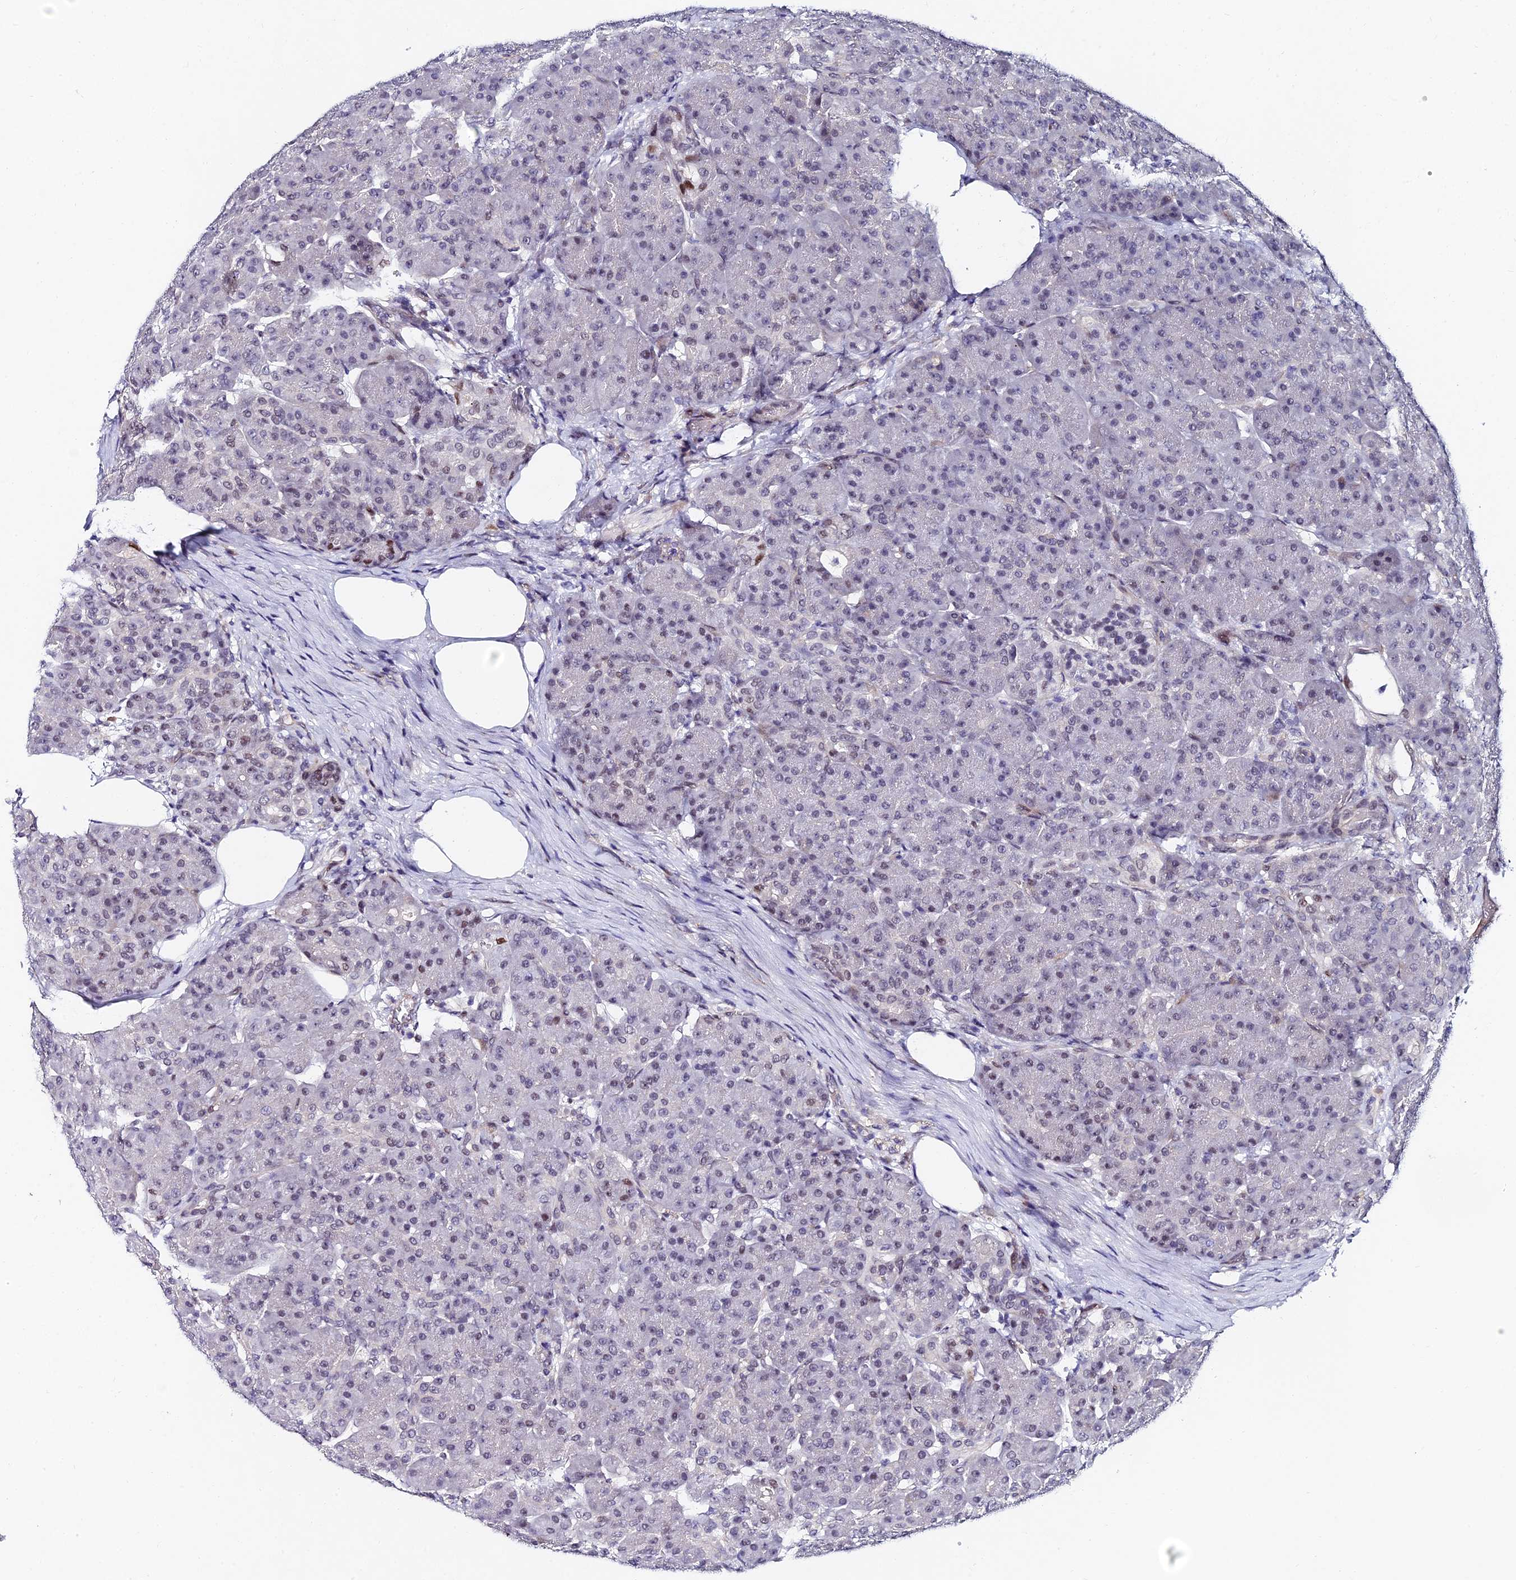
{"staining": {"intensity": "weak", "quantity": "<25%", "location": "nuclear"}, "tissue": "pancreas", "cell_type": "Exocrine glandular cells", "image_type": "normal", "snomed": [{"axis": "morphology", "description": "Normal tissue, NOS"}, {"axis": "topography", "description": "Pancreas"}], "caption": "Immunohistochemical staining of benign human pancreas demonstrates no significant expression in exocrine glandular cells.", "gene": "TRIM24", "patient": {"sex": "male", "age": 63}}